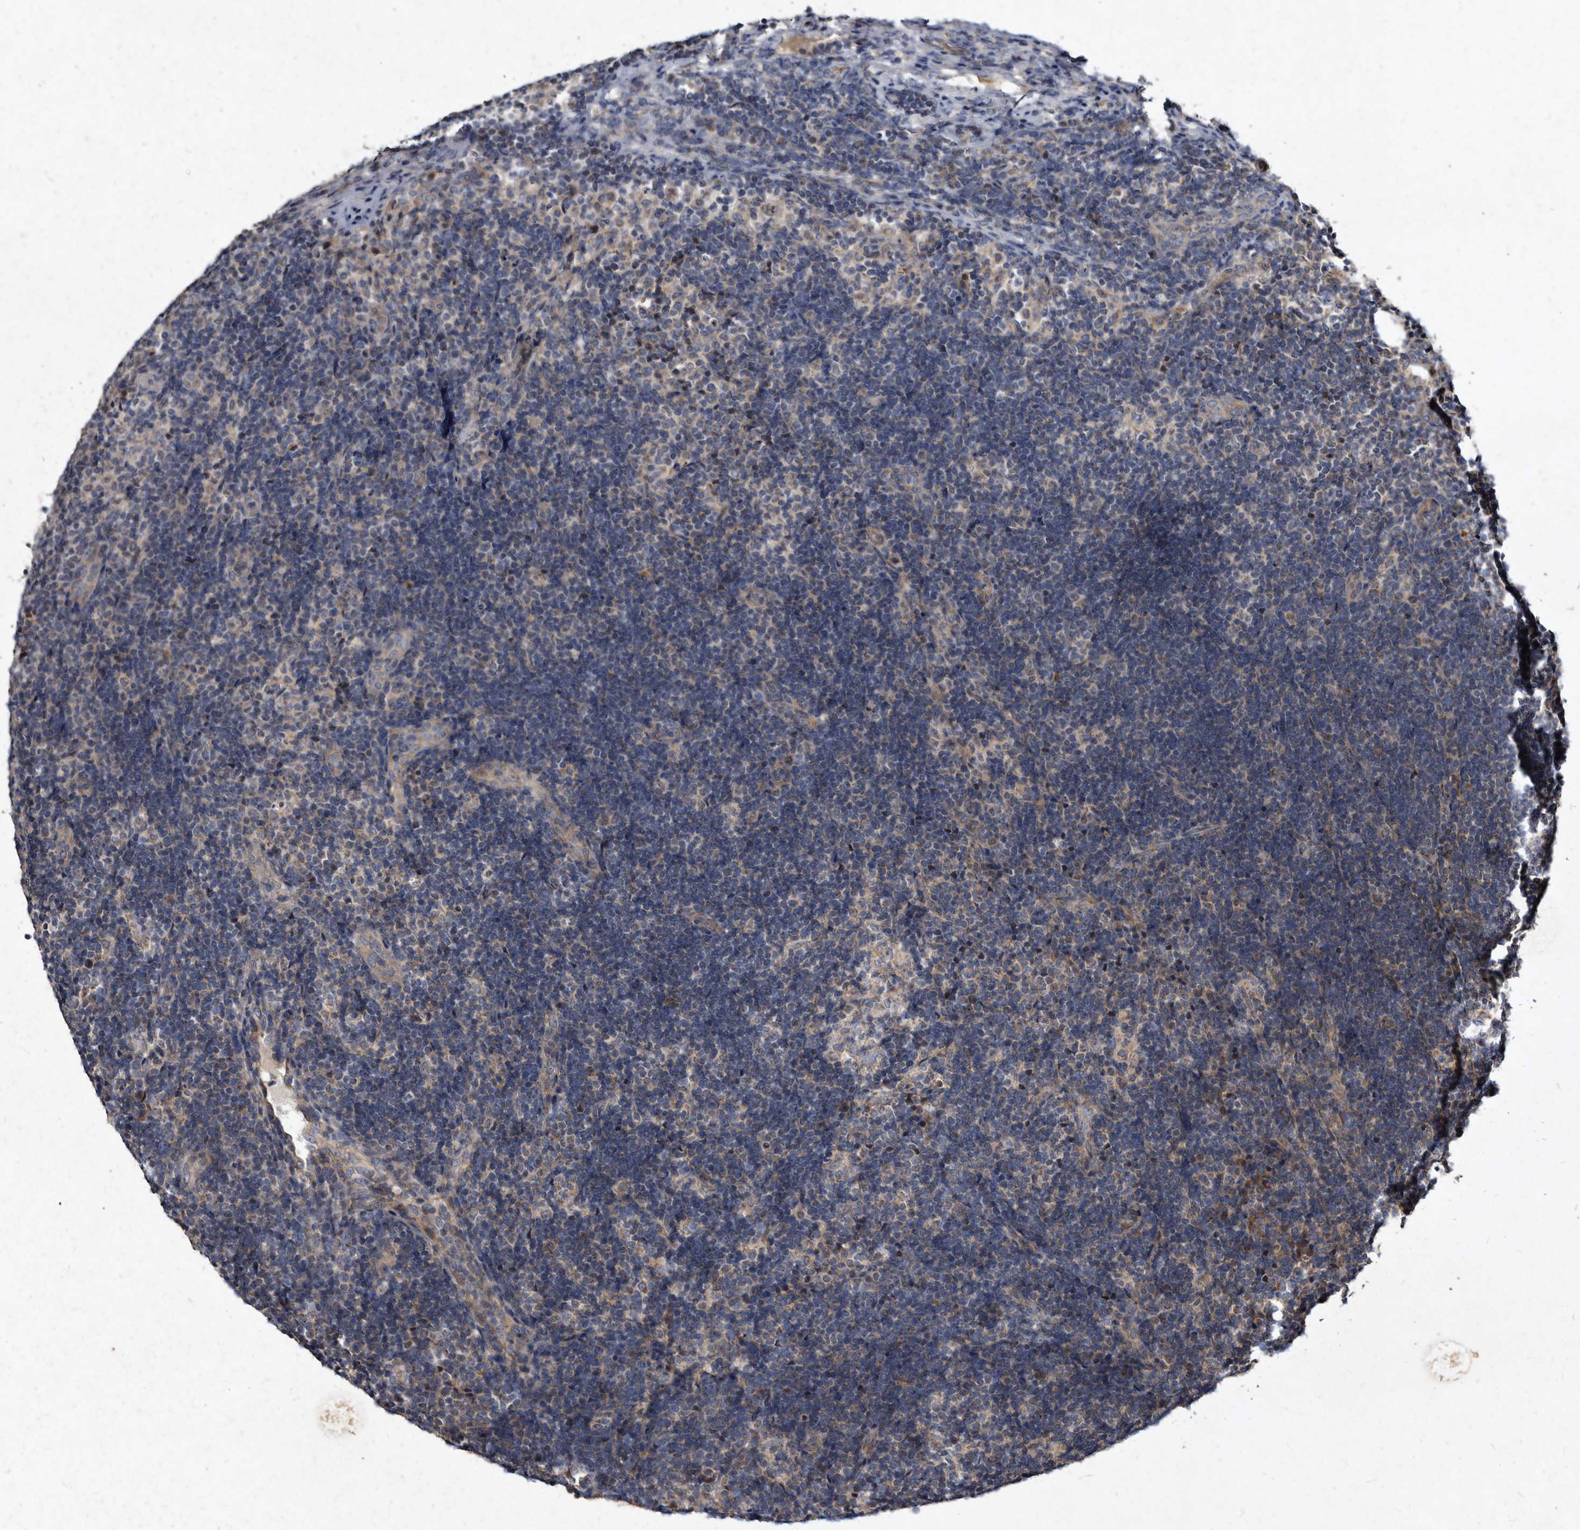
{"staining": {"intensity": "weak", "quantity": "<25%", "location": "cytoplasmic/membranous"}, "tissue": "lymph node", "cell_type": "Germinal center cells", "image_type": "normal", "snomed": [{"axis": "morphology", "description": "Normal tissue, NOS"}, {"axis": "topography", "description": "Lymph node"}], "caption": "The micrograph shows no significant staining in germinal center cells of lymph node. (DAB (3,3'-diaminobenzidine) immunohistochemistry, high magnification).", "gene": "YPEL1", "patient": {"sex": "female", "age": 22}}